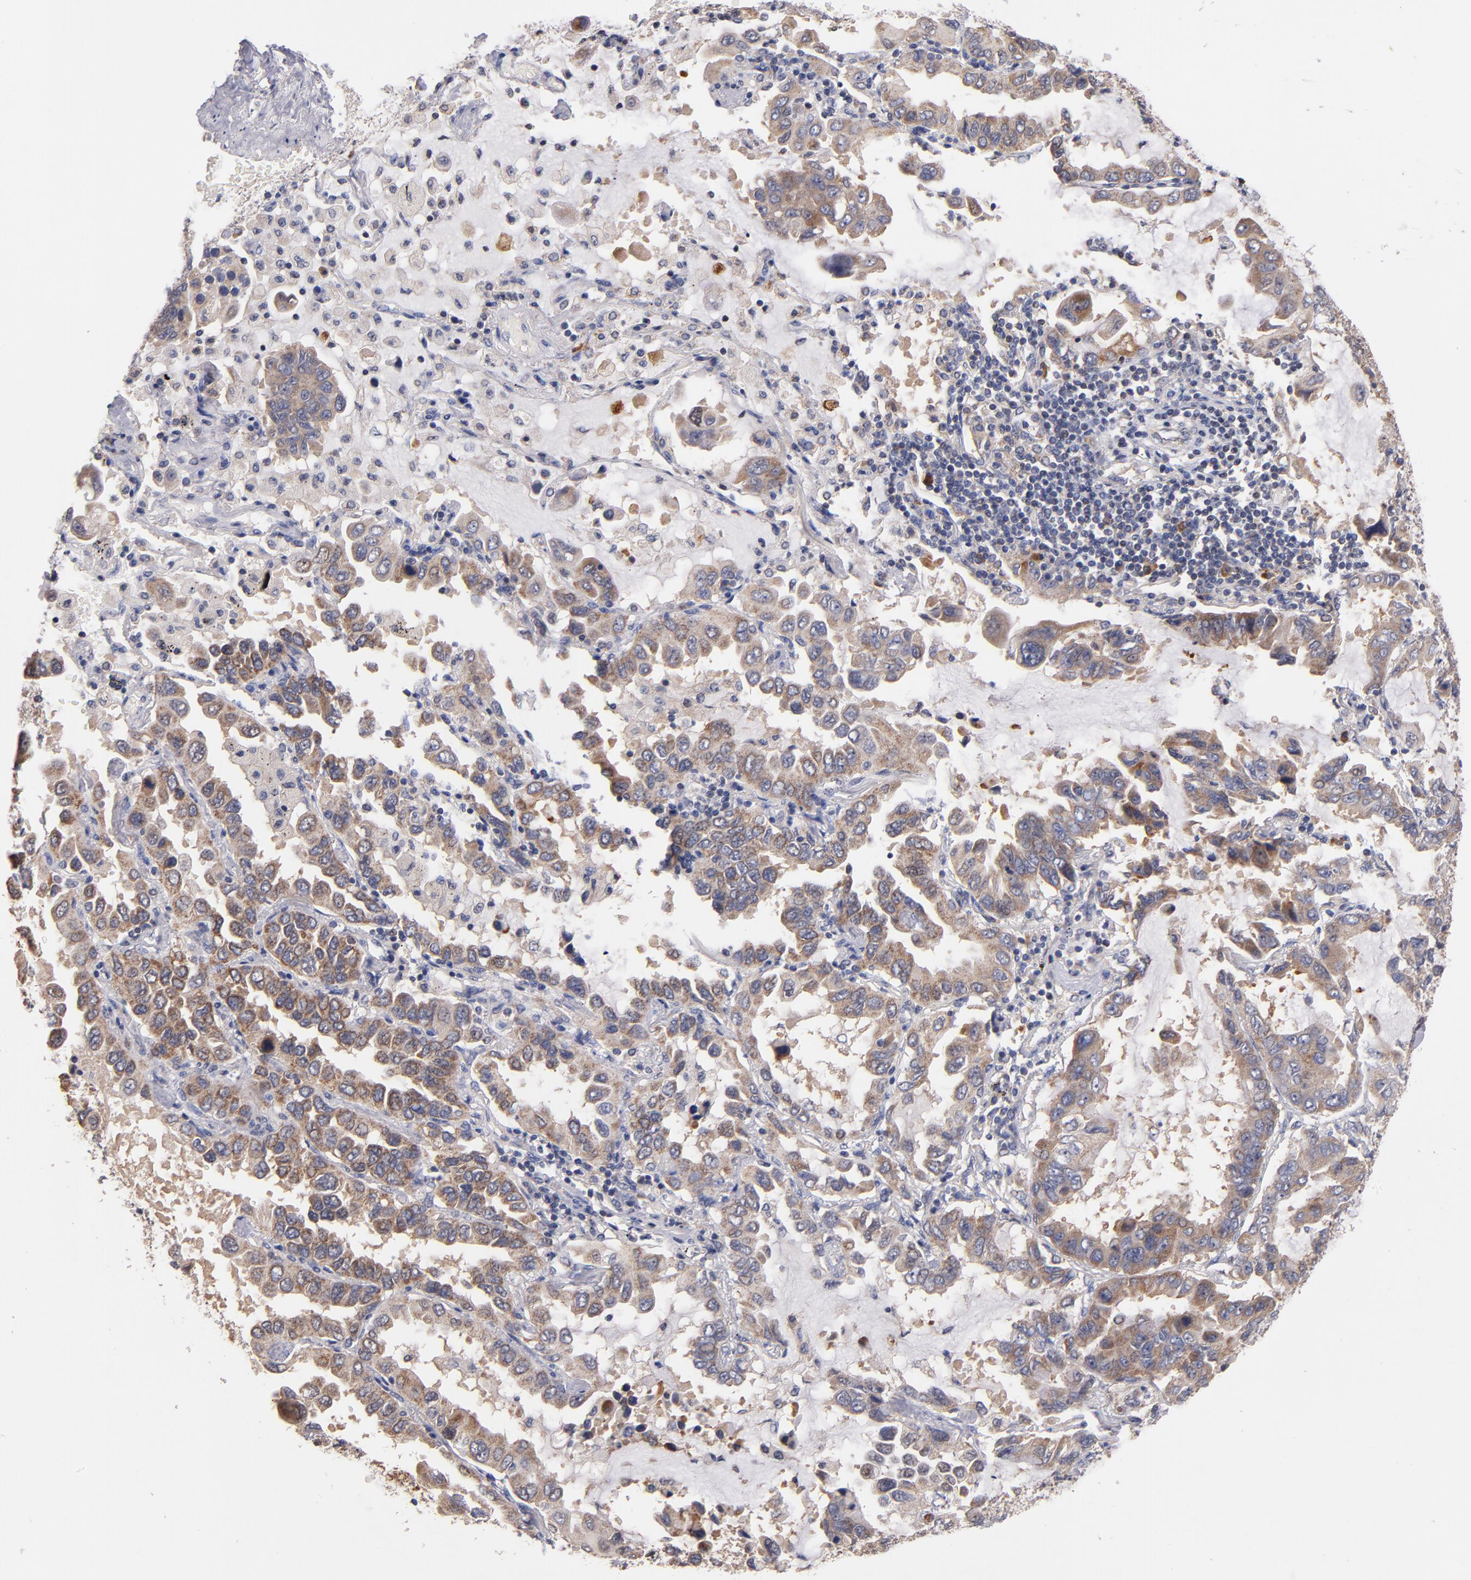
{"staining": {"intensity": "weak", "quantity": ">75%", "location": "cytoplasmic/membranous"}, "tissue": "lung cancer", "cell_type": "Tumor cells", "image_type": "cancer", "snomed": [{"axis": "morphology", "description": "Adenocarcinoma, NOS"}, {"axis": "topography", "description": "Lung"}], "caption": "DAB (3,3'-diaminobenzidine) immunohistochemical staining of human lung adenocarcinoma displays weak cytoplasmic/membranous protein positivity in approximately >75% of tumor cells. The protein of interest is shown in brown color, while the nuclei are stained blue.", "gene": "DIABLO", "patient": {"sex": "male", "age": 64}}